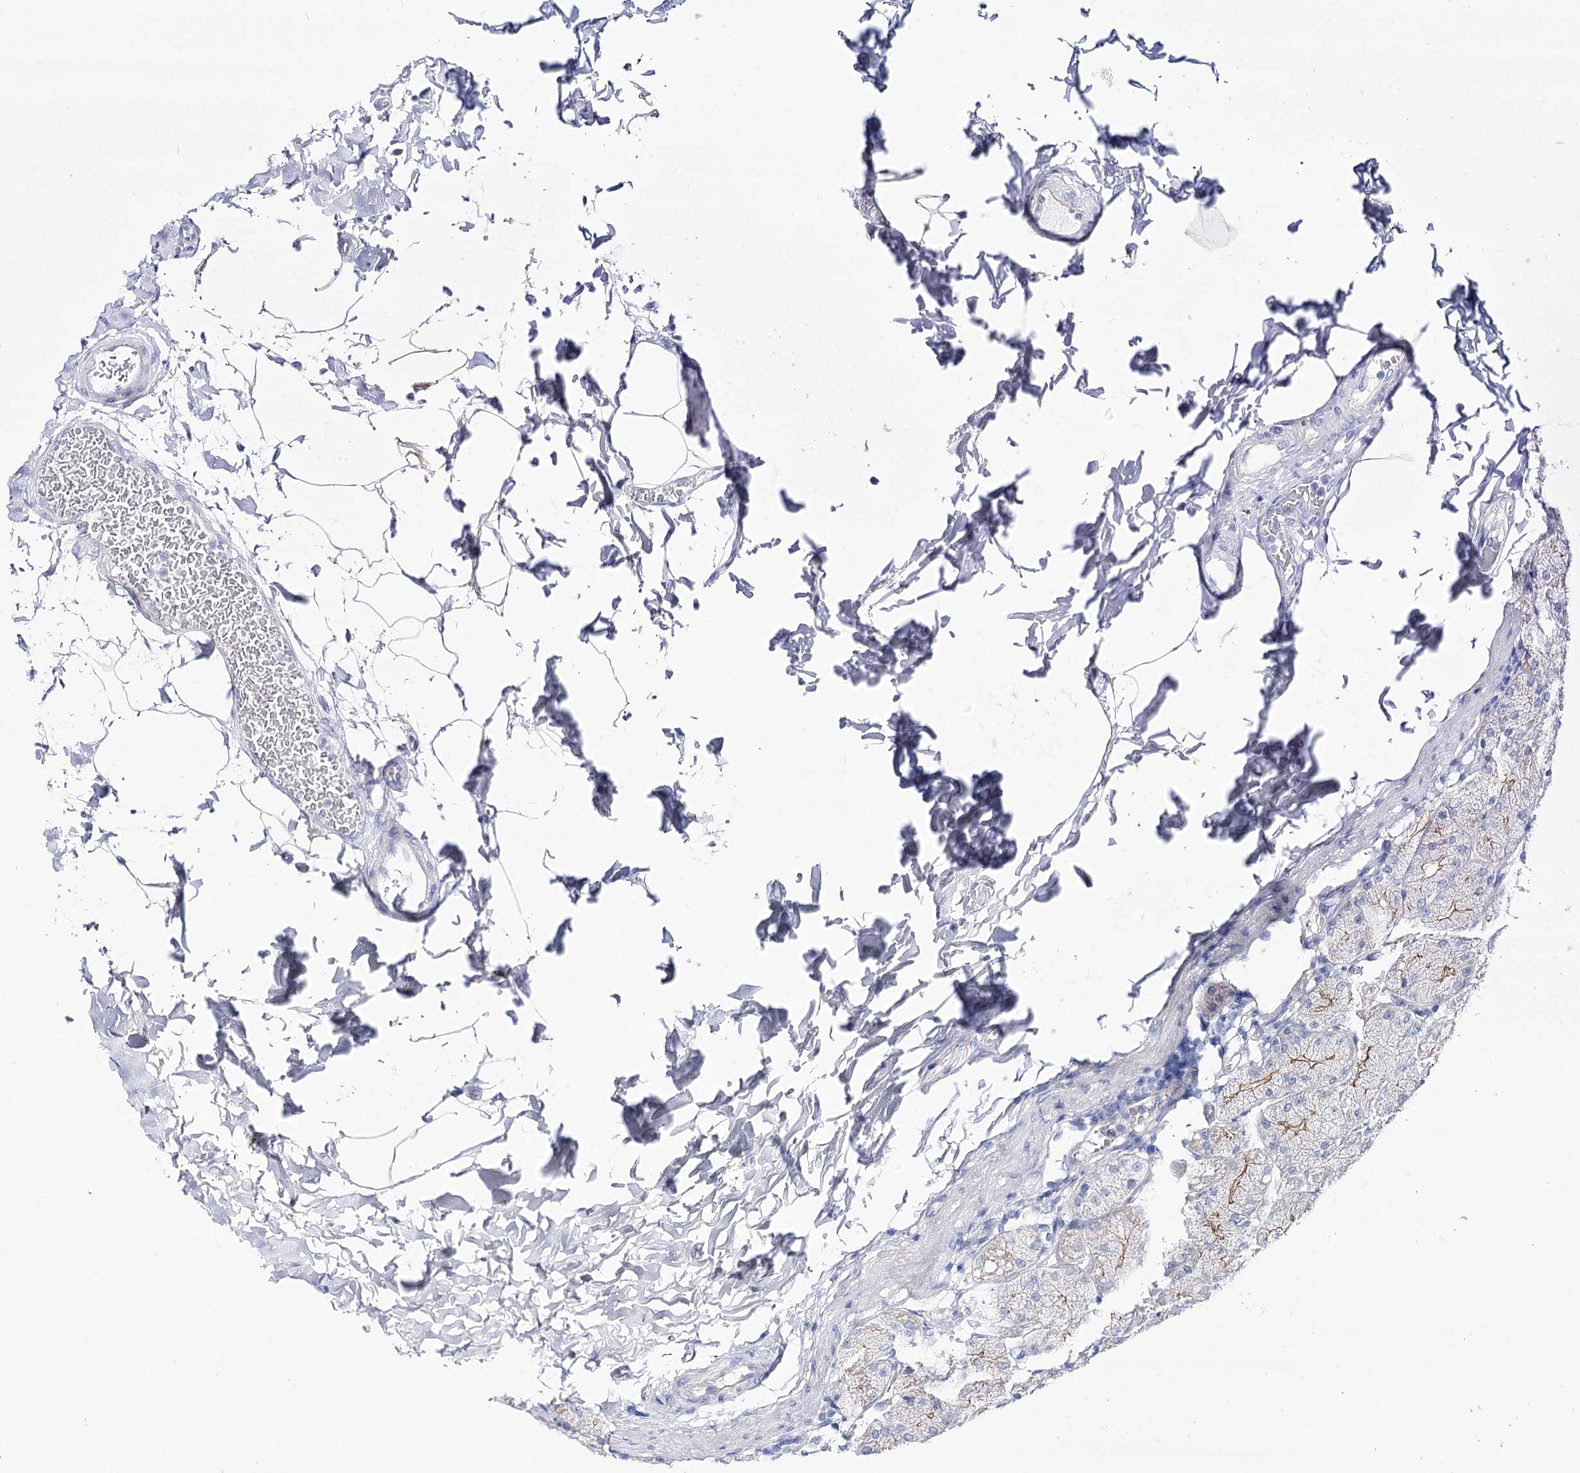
{"staining": {"intensity": "weak", "quantity": "<25%", "location": "cytoplasmic/membranous"}, "tissue": "stomach", "cell_type": "Glandular cells", "image_type": "normal", "snomed": [{"axis": "morphology", "description": "Normal tissue, NOS"}, {"axis": "topography", "description": "Stomach, upper"}], "caption": "Immunohistochemical staining of benign stomach demonstrates no significant positivity in glandular cells.", "gene": "NRAP", "patient": {"sex": "female", "age": 56}}